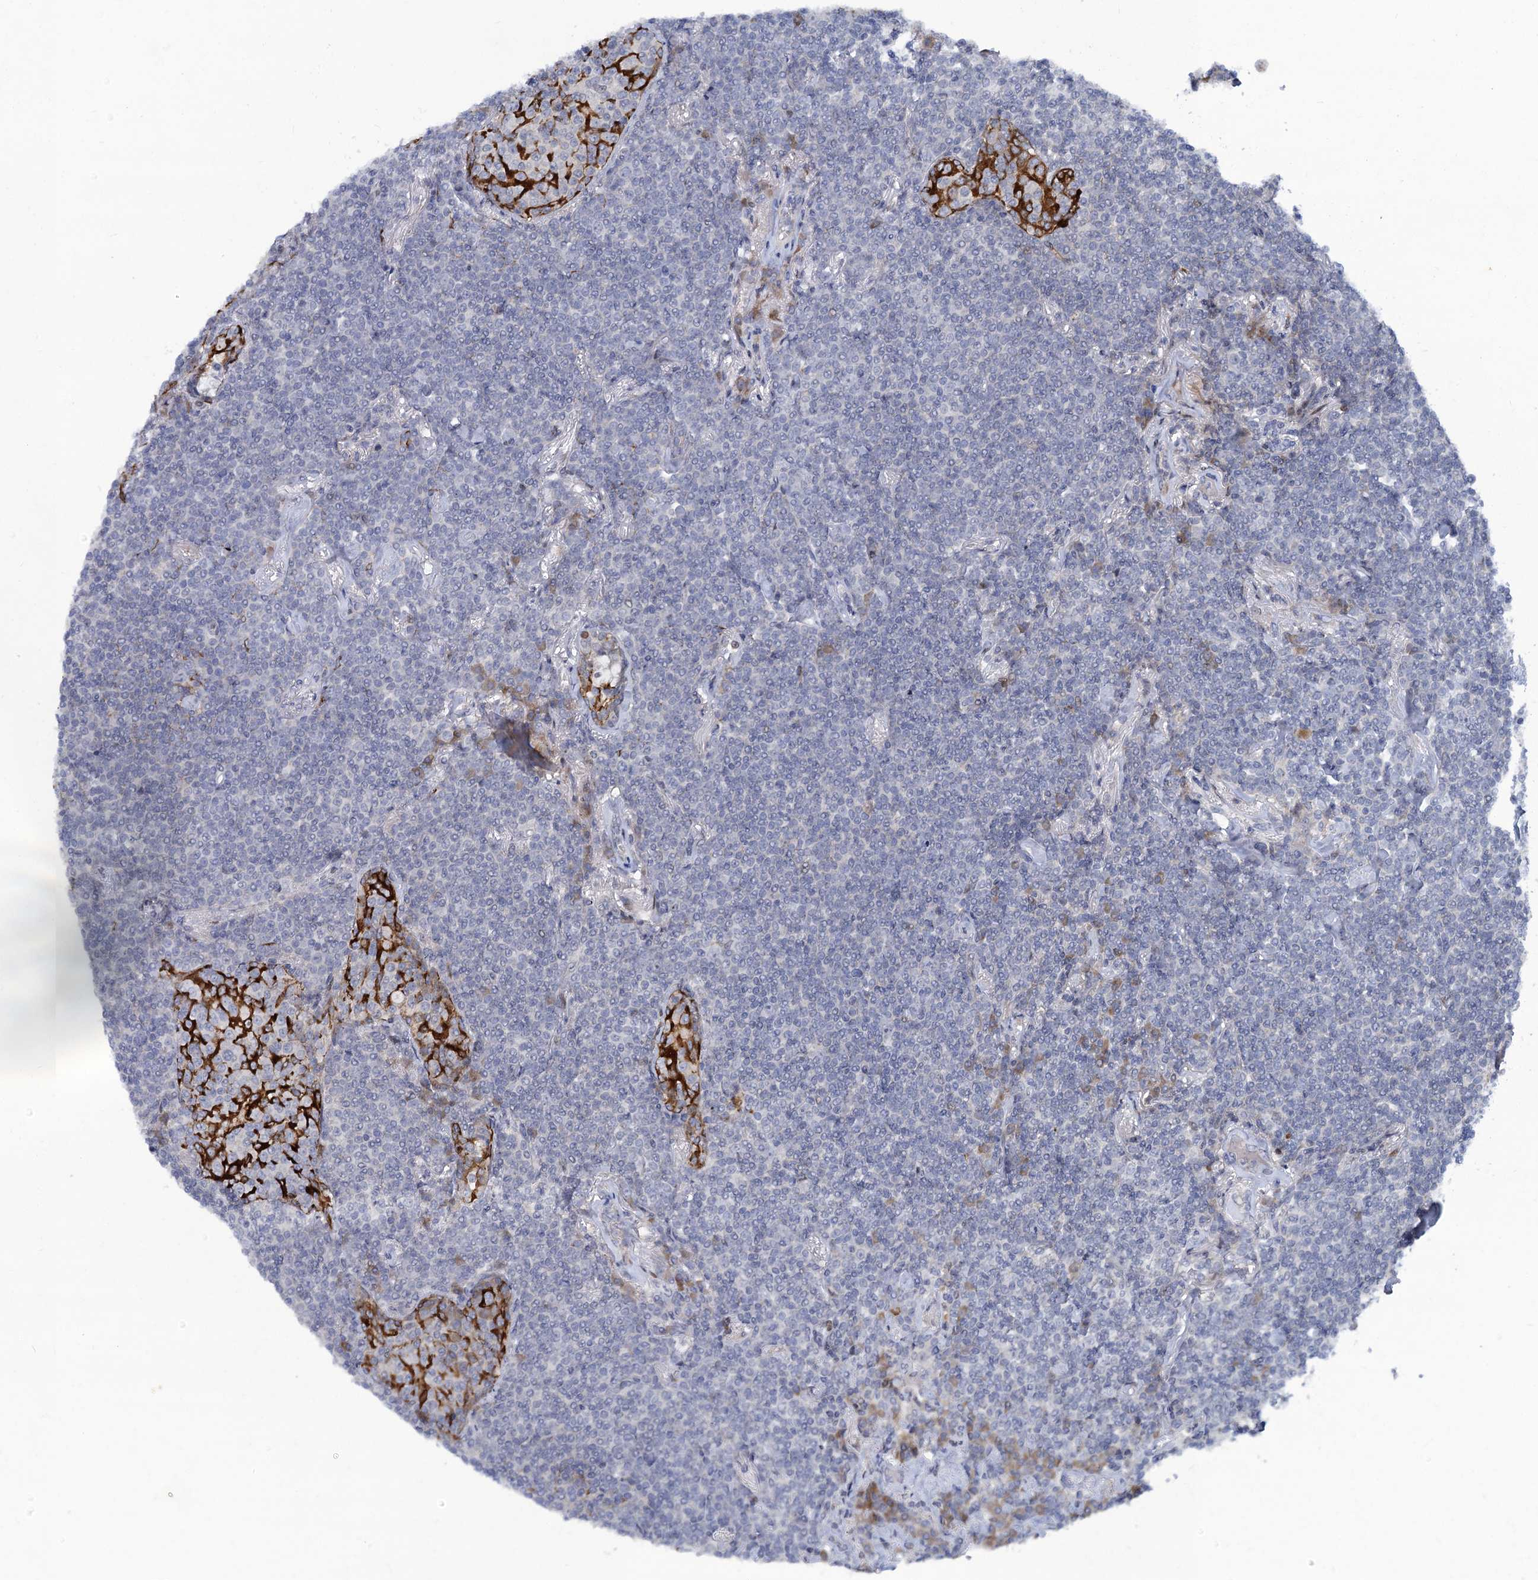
{"staining": {"intensity": "negative", "quantity": "none", "location": "none"}, "tissue": "lymphoma", "cell_type": "Tumor cells", "image_type": "cancer", "snomed": [{"axis": "morphology", "description": "Malignant lymphoma, non-Hodgkin's type, Low grade"}, {"axis": "topography", "description": "Lung"}], "caption": "Protein analysis of malignant lymphoma, non-Hodgkin's type (low-grade) displays no significant expression in tumor cells.", "gene": "QPCTL", "patient": {"sex": "female", "age": 71}}